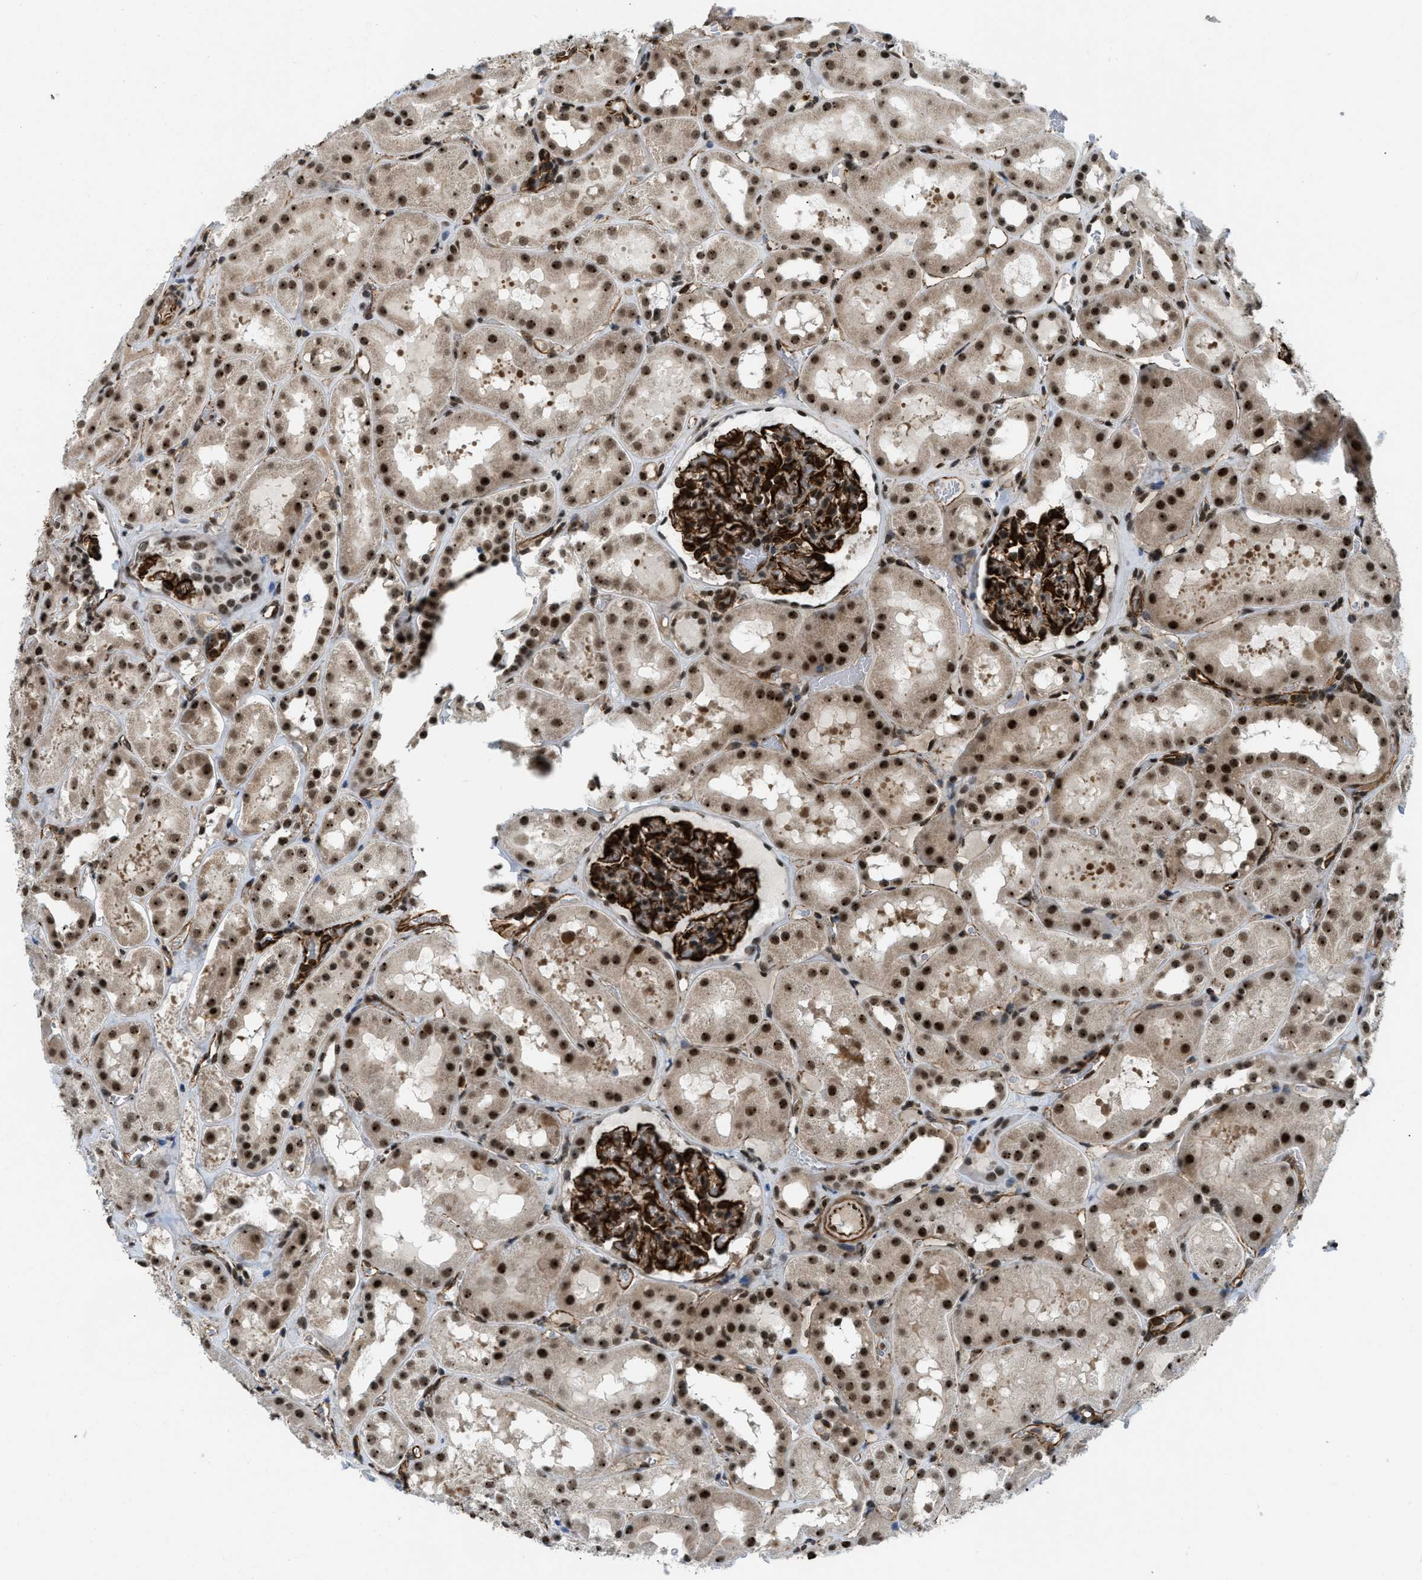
{"staining": {"intensity": "strong", "quantity": ">75%", "location": "cytoplasmic/membranous,nuclear"}, "tissue": "kidney", "cell_type": "Cells in glomeruli", "image_type": "normal", "snomed": [{"axis": "morphology", "description": "Normal tissue, NOS"}, {"axis": "topography", "description": "Kidney"}, {"axis": "topography", "description": "Urinary bladder"}], "caption": "Protein expression analysis of unremarkable kidney reveals strong cytoplasmic/membranous,nuclear expression in approximately >75% of cells in glomeruli. (DAB IHC, brown staining for protein, blue staining for nuclei).", "gene": "E2F1", "patient": {"sex": "male", "age": 16}}